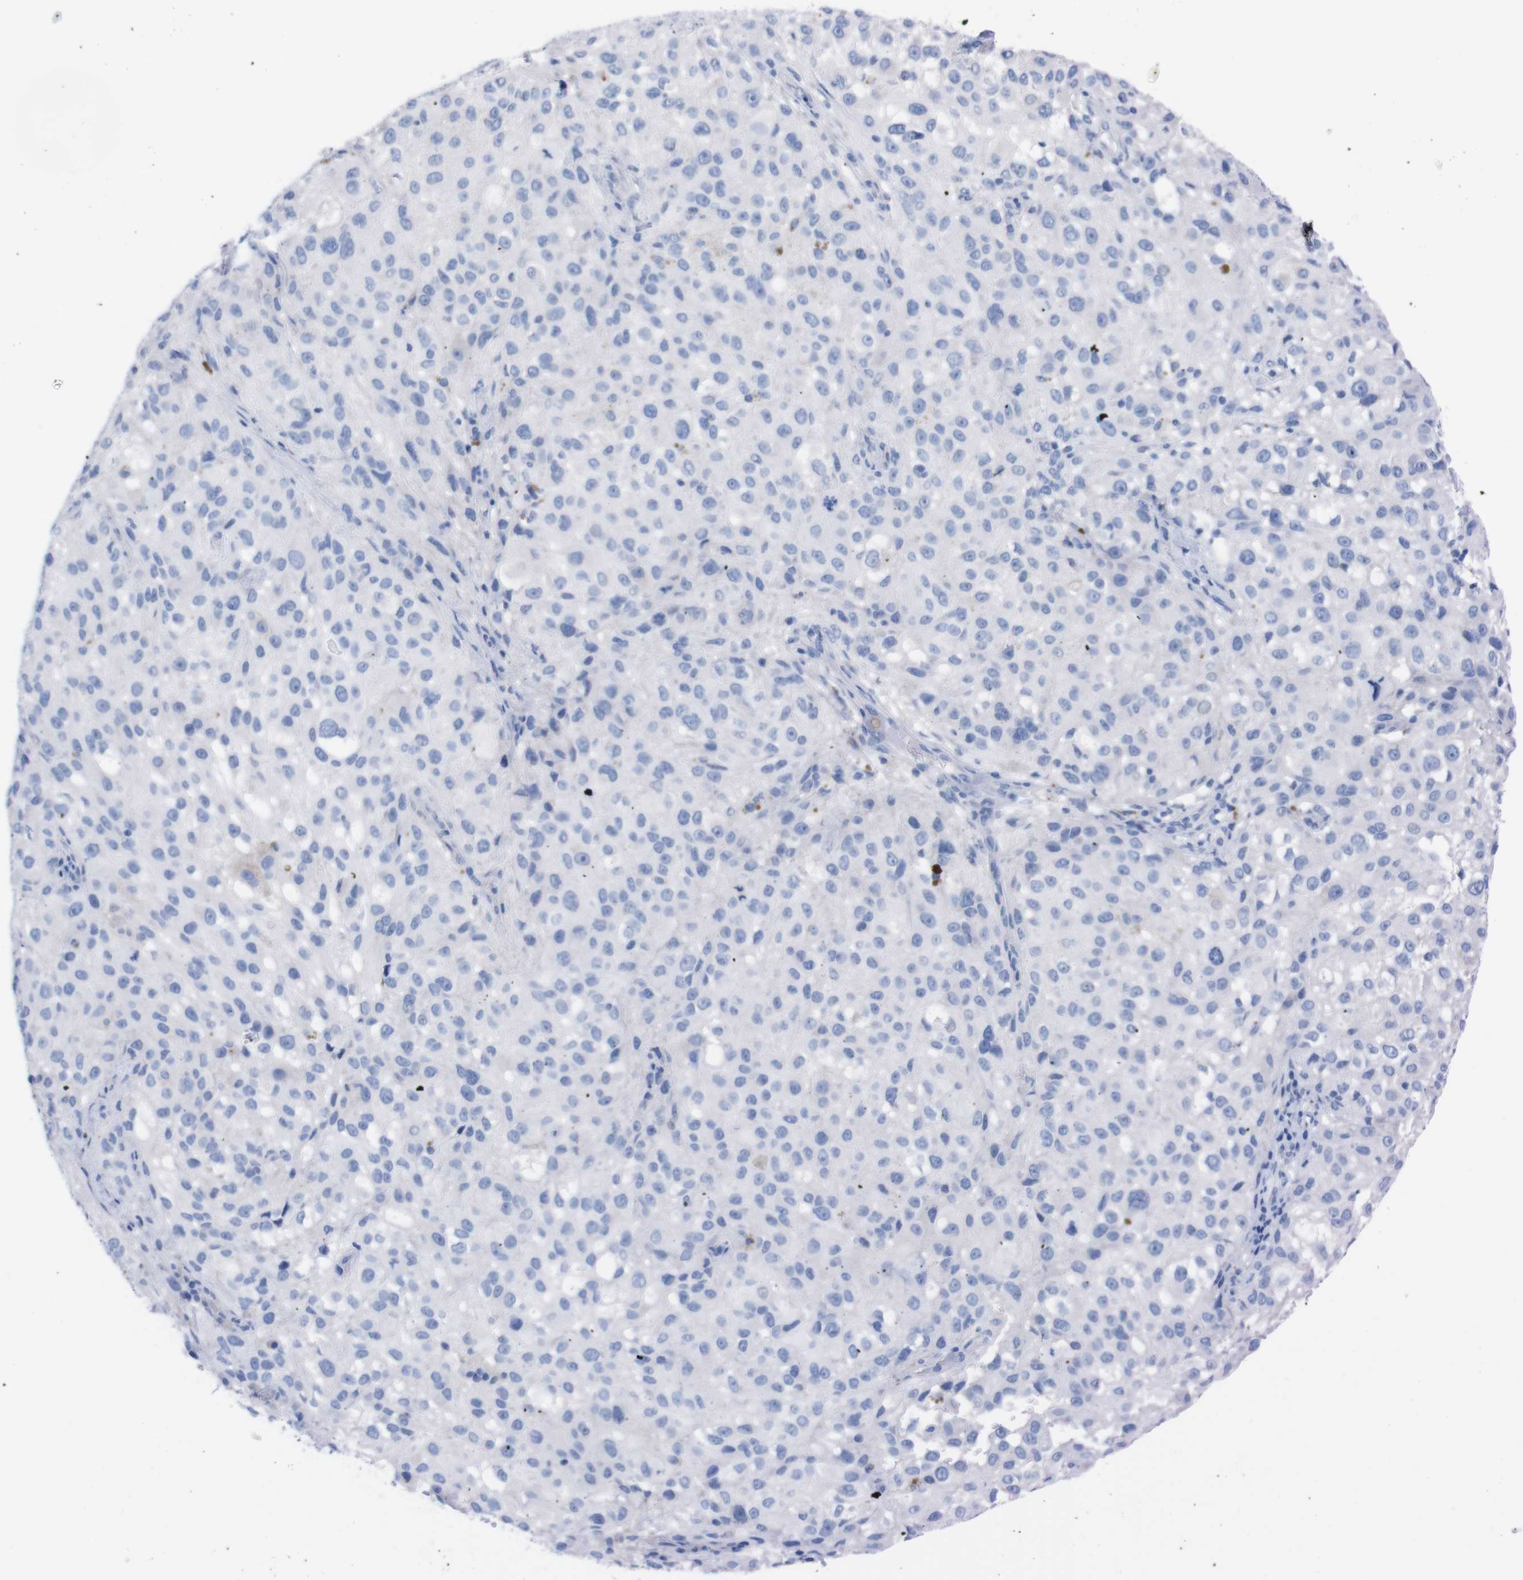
{"staining": {"intensity": "negative", "quantity": "none", "location": "none"}, "tissue": "melanoma", "cell_type": "Tumor cells", "image_type": "cancer", "snomed": [{"axis": "morphology", "description": "Necrosis, NOS"}, {"axis": "morphology", "description": "Malignant melanoma, NOS"}, {"axis": "topography", "description": "Skin"}], "caption": "An IHC micrograph of melanoma is shown. There is no staining in tumor cells of melanoma.", "gene": "TMEM243", "patient": {"sex": "female", "age": 87}}